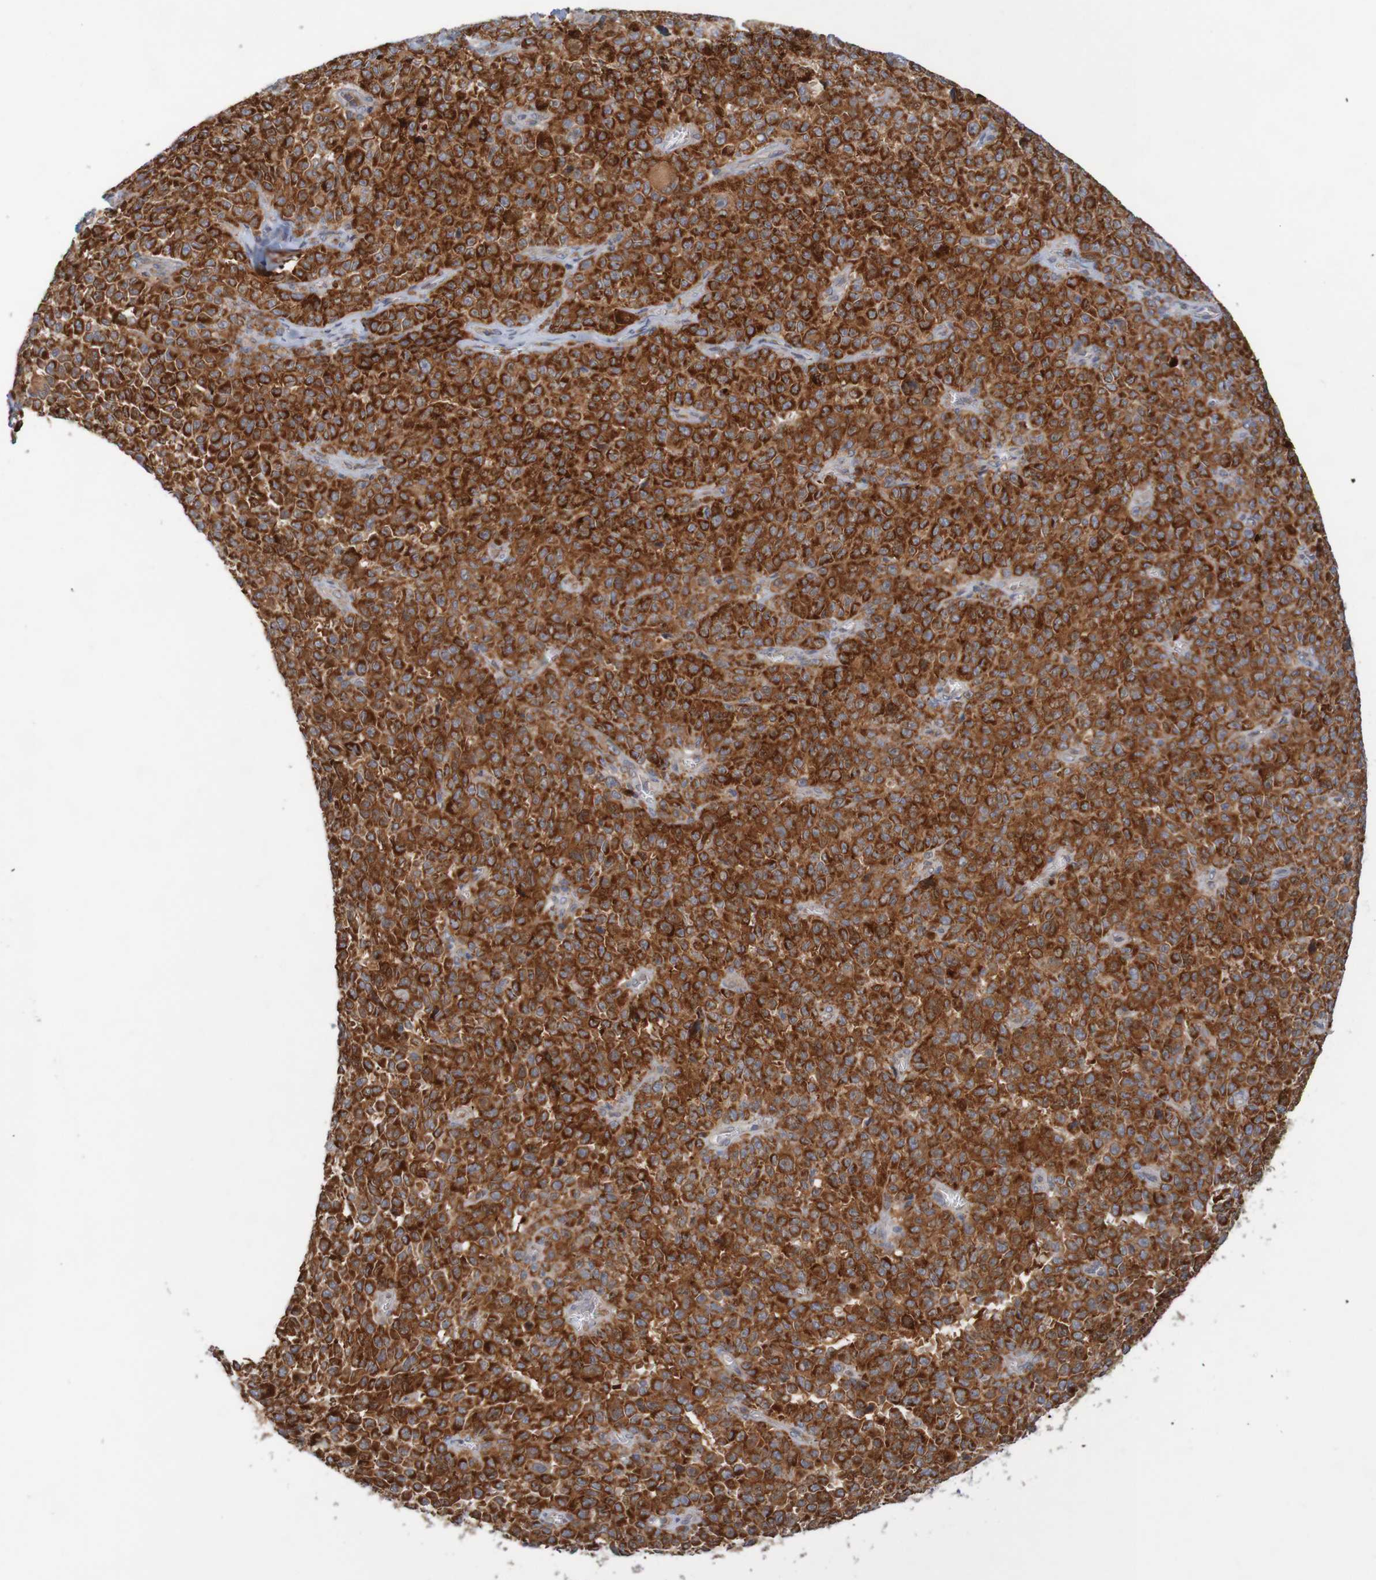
{"staining": {"intensity": "strong", "quantity": ">75%", "location": "cytoplasmic/membranous"}, "tissue": "melanoma", "cell_type": "Tumor cells", "image_type": "cancer", "snomed": [{"axis": "morphology", "description": "Malignant melanoma, NOS"}, {"axis": "topography", "description": "Skin"}], "caption": "A micrograph of melanoma stained for a protein demonstrates strong cytoplasmic/membranous brown staining in tumor cells.", "gene": "NAV2", "patient": {"sex": "female", "age": 82}}